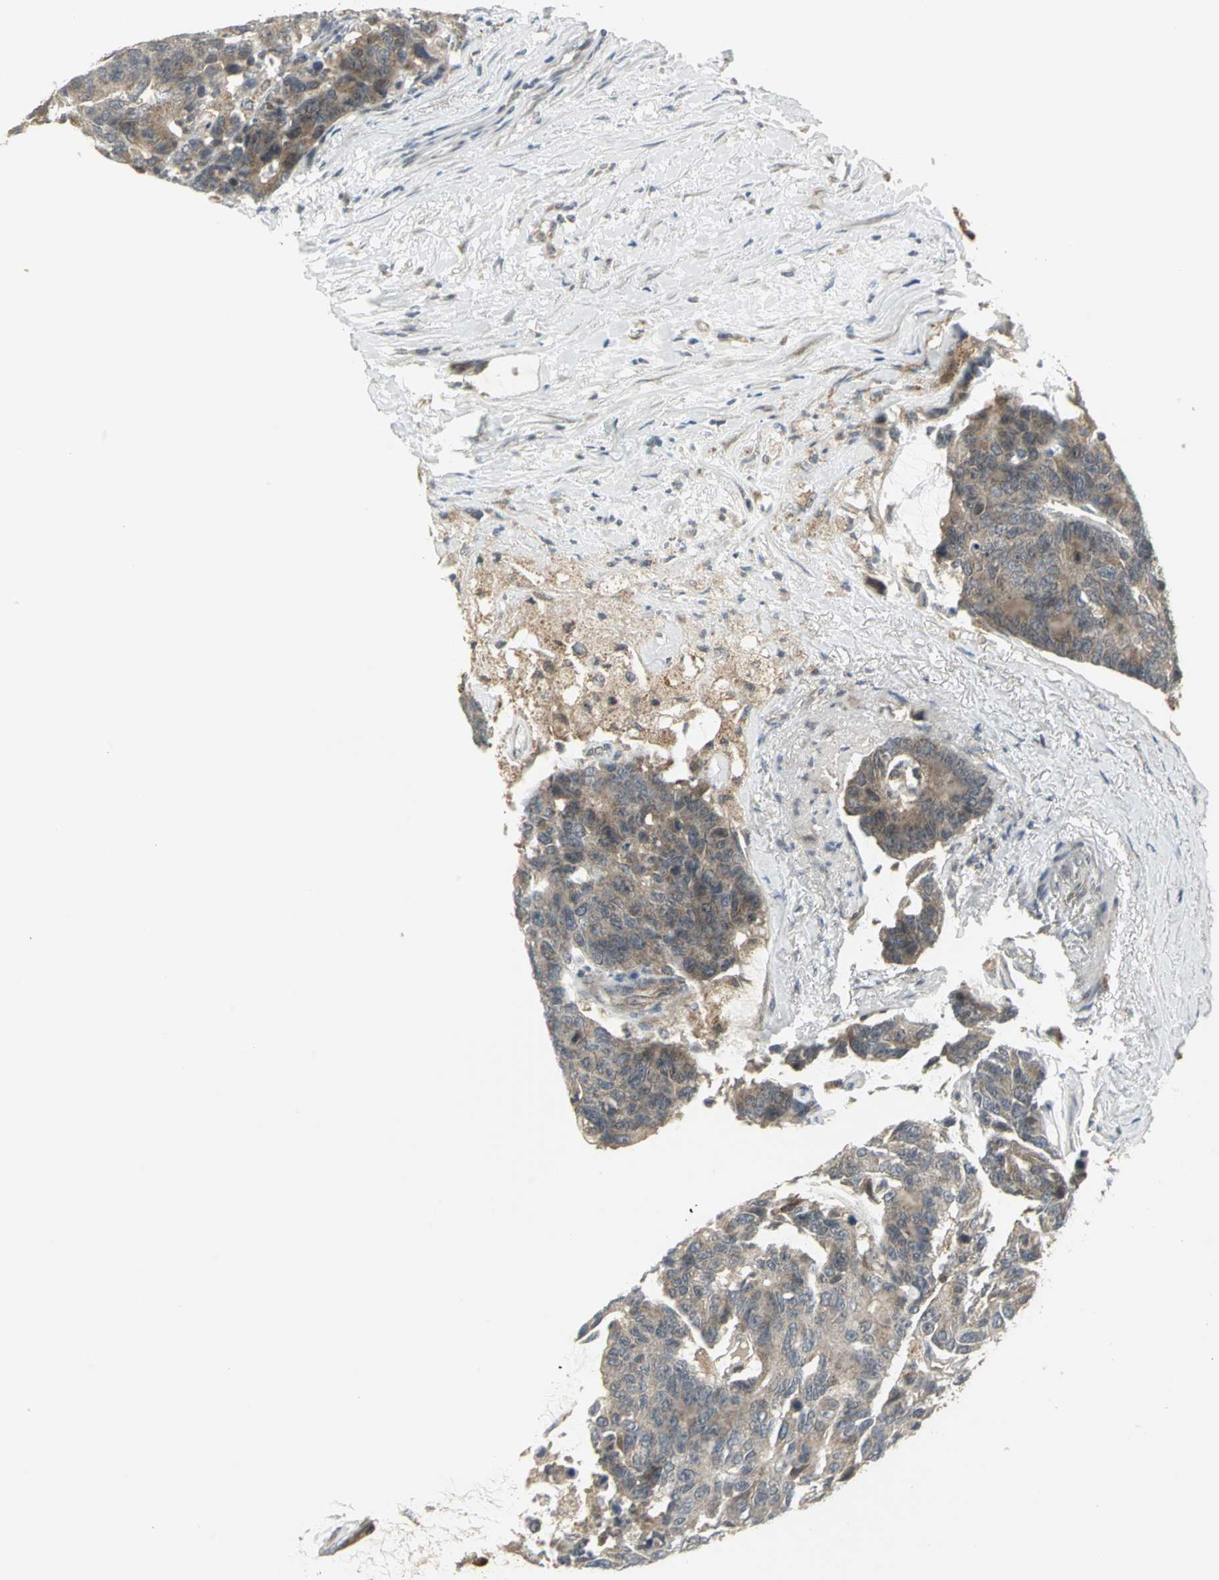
{"staining": {"intensity": "weak", "quantity": ">75%", "location": "cytoplasmic/membranous"}, "tissue": "colorectal cancer", "cell_type": "Tumor cells", "image_type": "cancer", "snomed": [{"axis": "morphology", "description": "Adenocarcinoma, NOS"}, {"axis": "topography", "description": "Colon"}], "caption": "Protein analysis of colorectal adenocarcinoma tissue displays weak cytoplasmic/membranous positivity in about >75% of tumor cells.", "gene": "MAPK8IP3", "patient": {"sex": "female", "age": 86}}